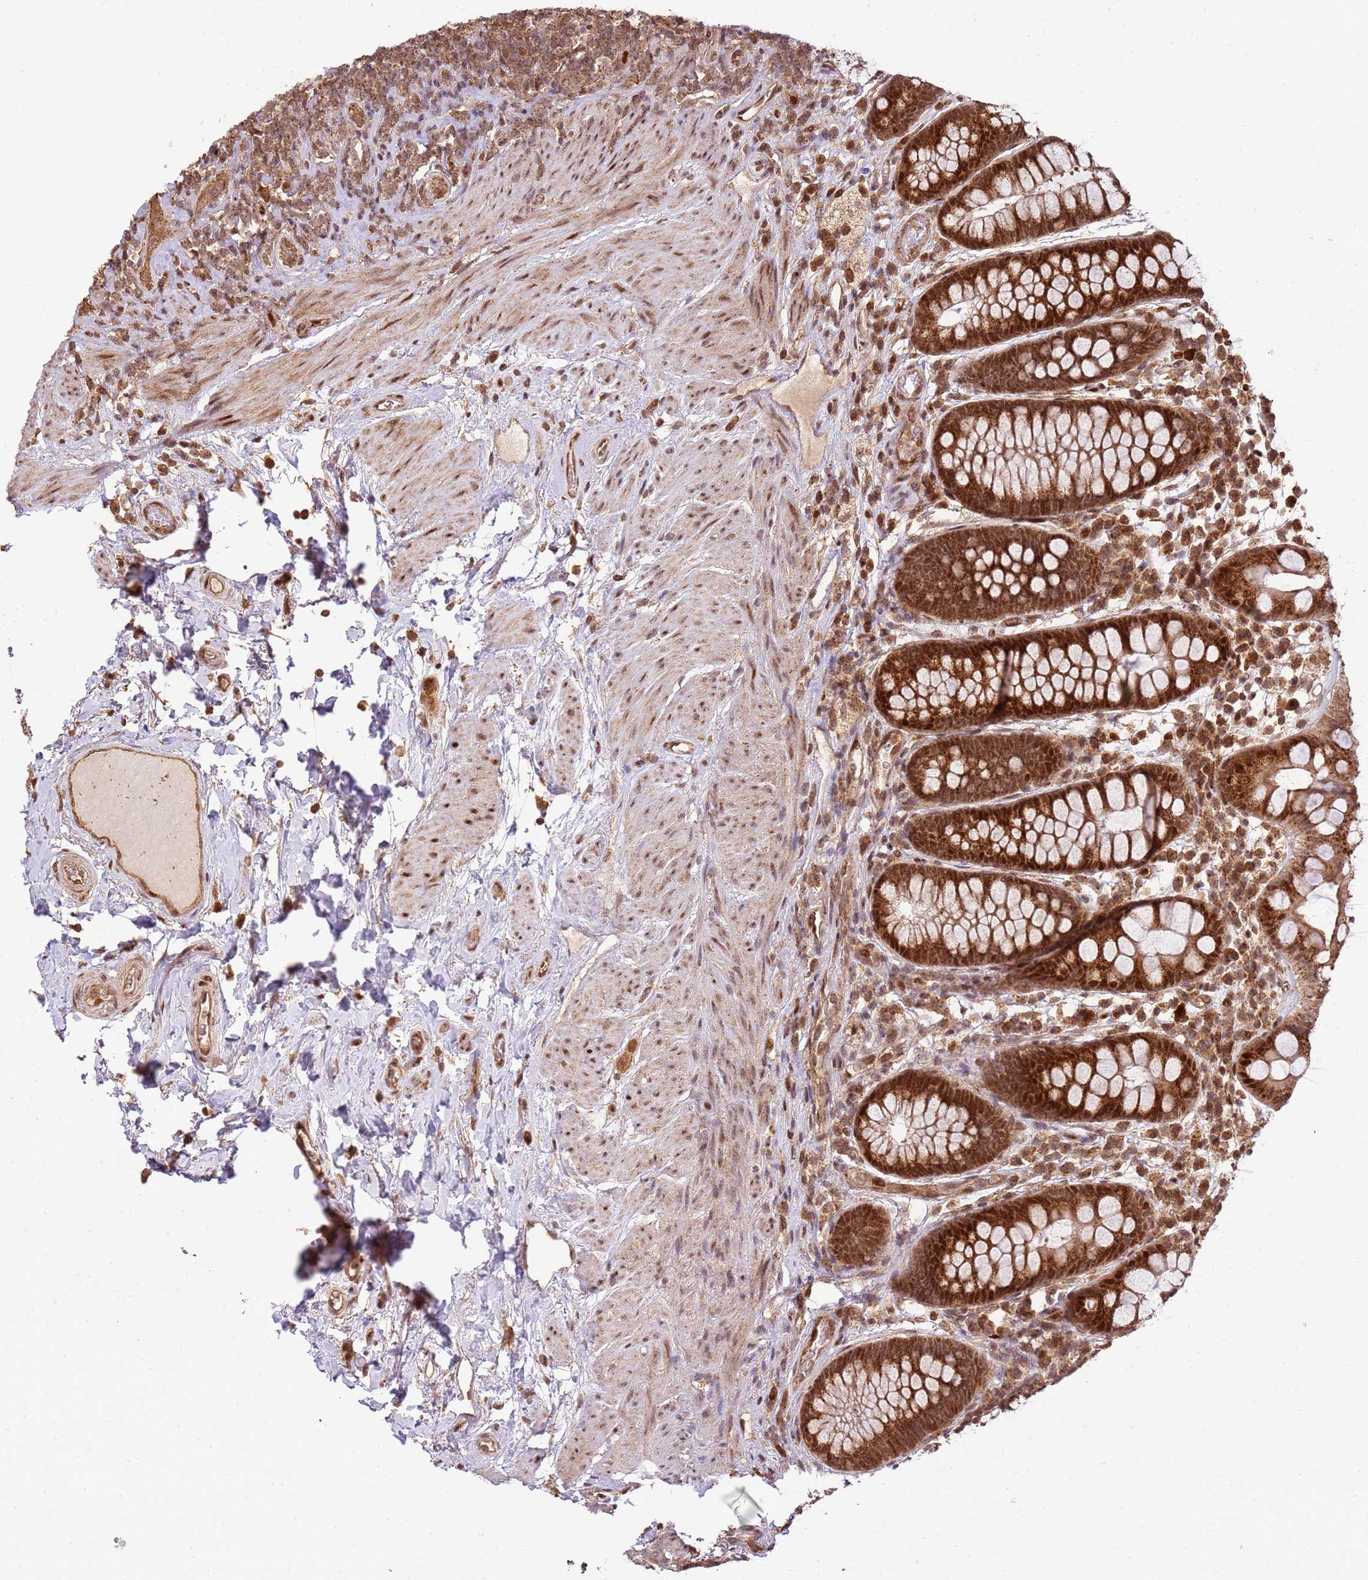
{"staining": {"intensity": "strong", "quantity": ">75%", "location": "cytoplasmic/membranous,nuclear"}, "tissue": "rectum", "cell_type": "Glandular cells", "image_type": "normal", "snomed": [{"axis": "morphology", "description": "Normal tissue, NOS"}, {"axis": "topography", "description": "Rectum"}, {"axis": "topography", "description": "Peripheral nerve tissue"}], "caption": "This is a histology image of immunohistochemistry staining of normal rectum, which shows strong staining in the cytoplasmic/membranous,nuclear of glandular cells.", "gene": "PEX14", "patient": {"sex": "female", "age": 69}}